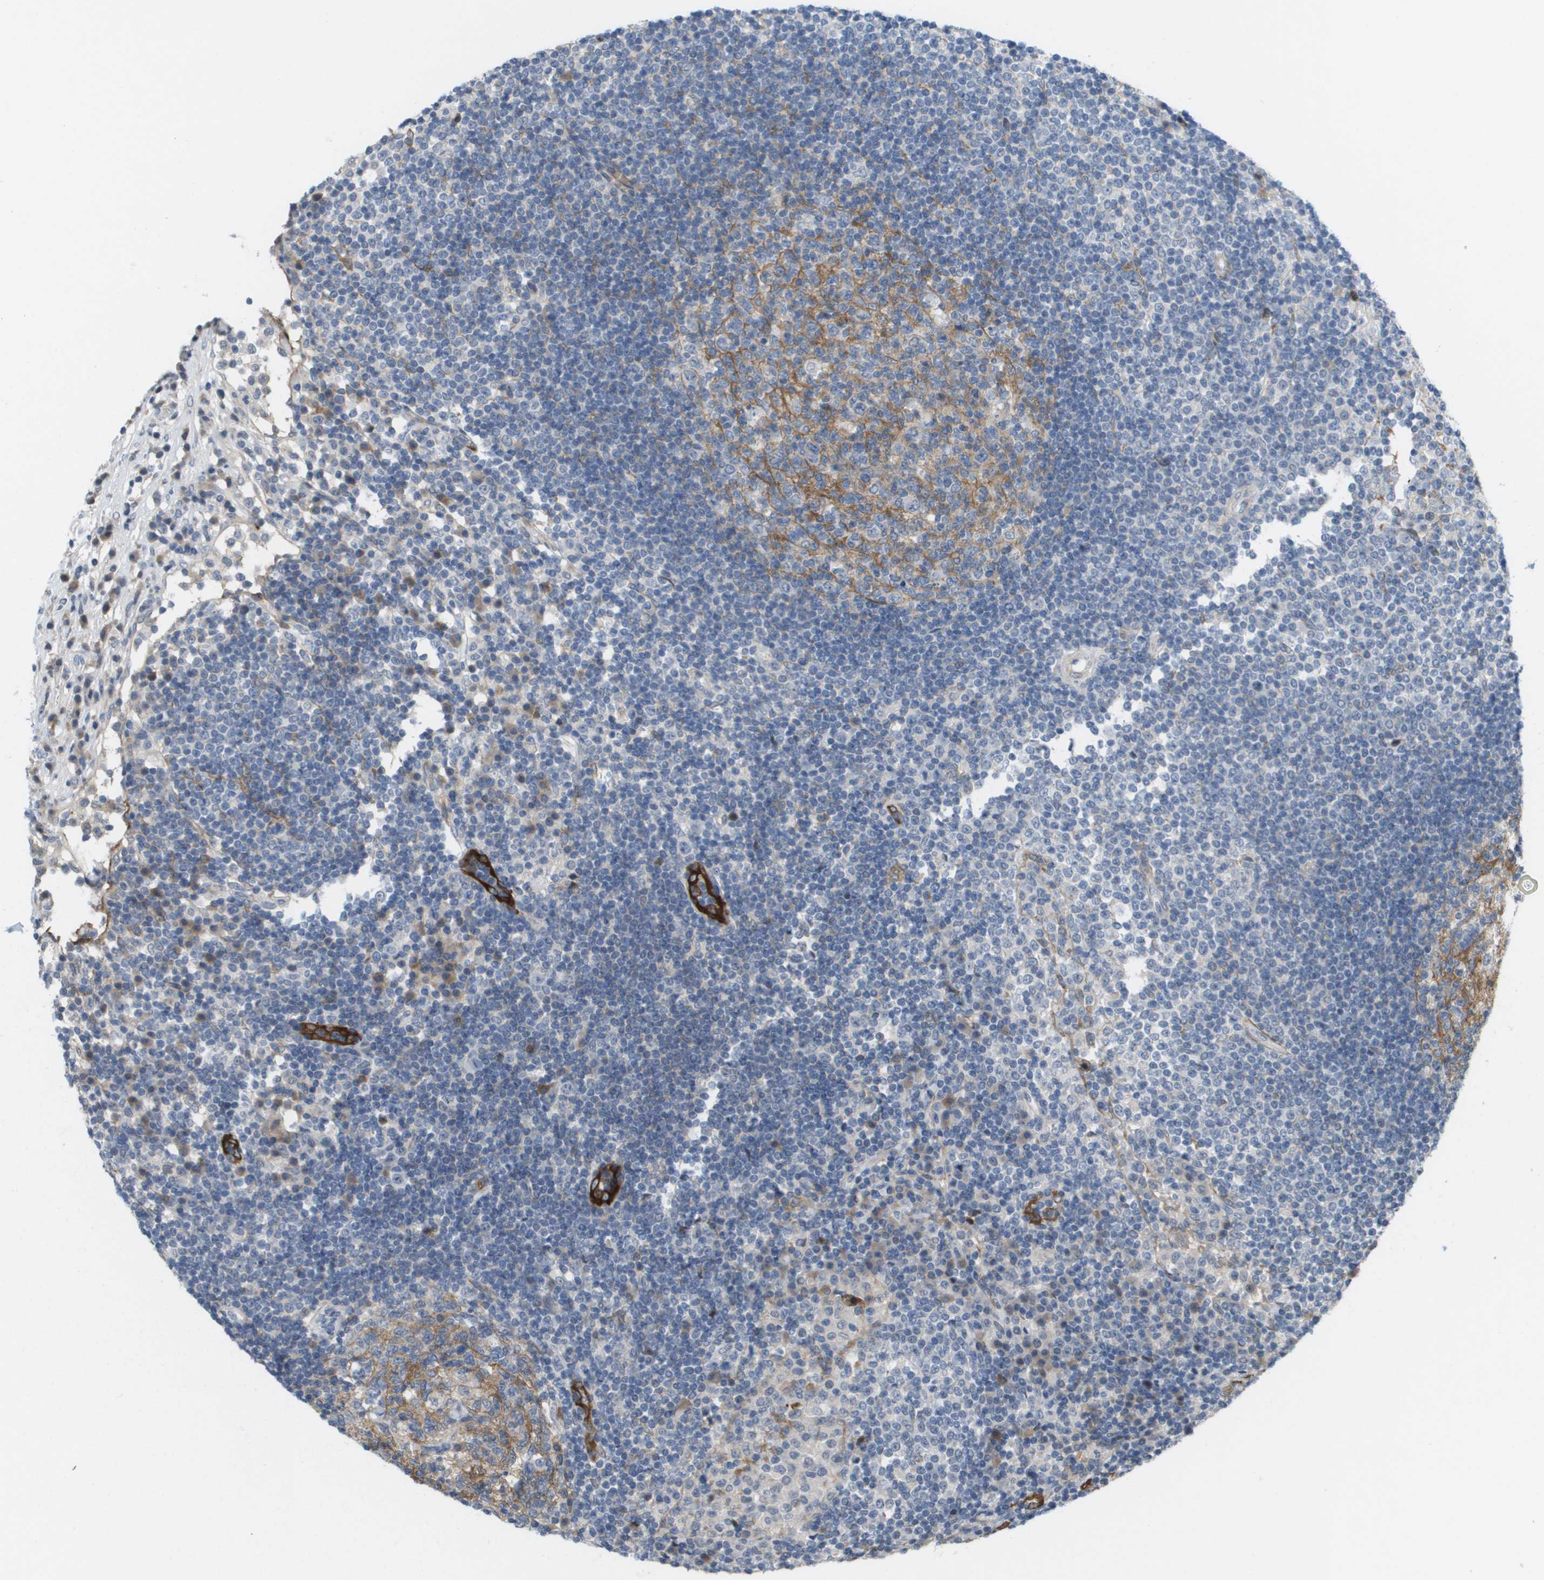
{"staining": {"intensity": "moderate", "quantity": "<25%", "location": "cytoplasmic/membranous"}, "tissue": "lymph node", "cell_type": "Germinal center cells", "image_type": "normal", "snomed": [{"axis": "morphology", "description": "Normal tissue, NOS"}, {"axis": "topography", "description": "Lymph node"}], "caption": "Normal lymph node exhibits moderate cytoplasmic/membranous positivity in about <25% of germinal center cells.", "gene": "MARCHF8", "patient": {"sex": "female", "age": 53}}